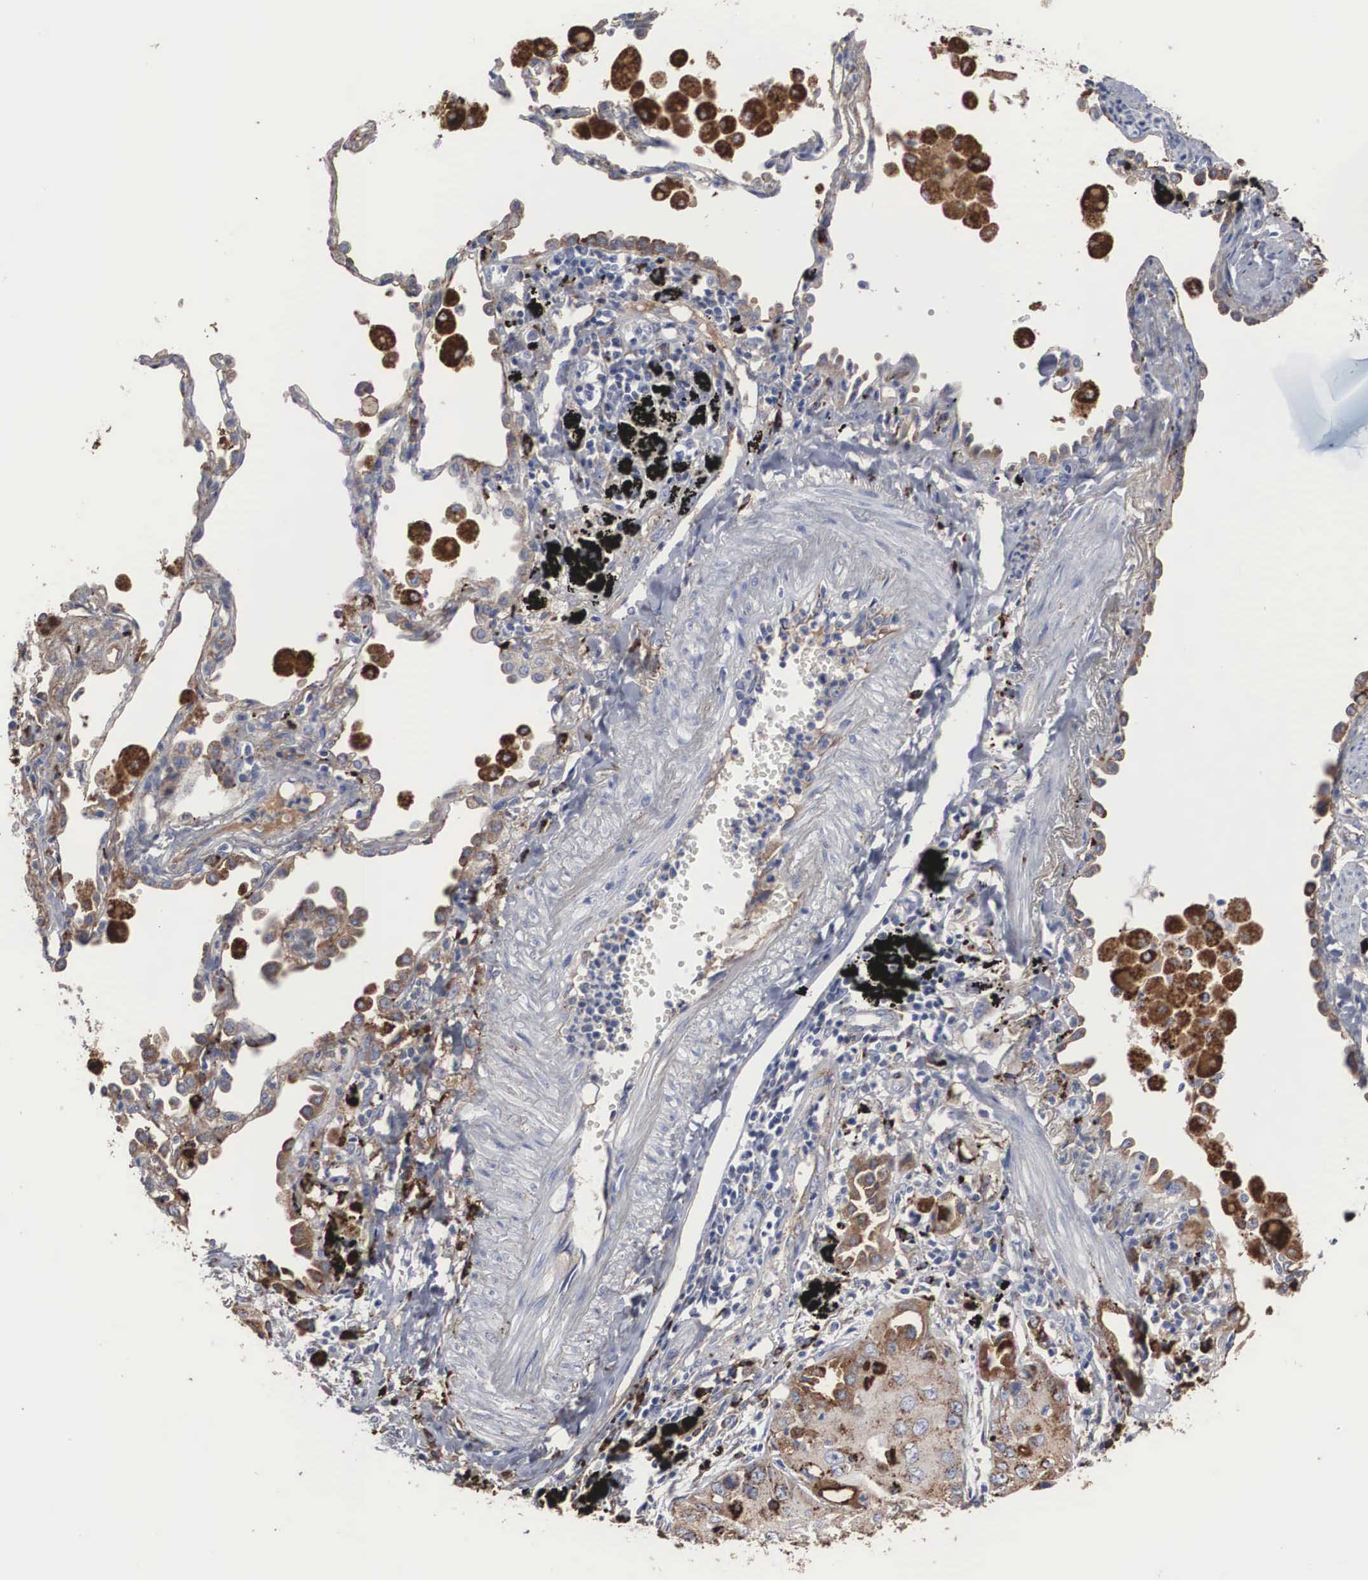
{"staining": {"intensity": "weak", "quantity": ">75%", "location": "cytoplasmic/membranous"}, "tissue": "lung cancer", "cell_type": "Tumor cells", "image_type": "cancer", "snomed": [{"axis": "morphology", "description": "Squamous cell carcinoma, NOS"}, {"axis": "topography", "description": "Lung"}], "caption": "A low amount of weak cytoplasmic/membranous staining is appreciated in approximately >75% of tumor cells in lung squamous cell carcinoma tissue. The protein of interest is shown in brown color, while the nuclei are stained blue.", "gene": "LGALS3BP", "patient": {"sex": "male", "age": 71}}